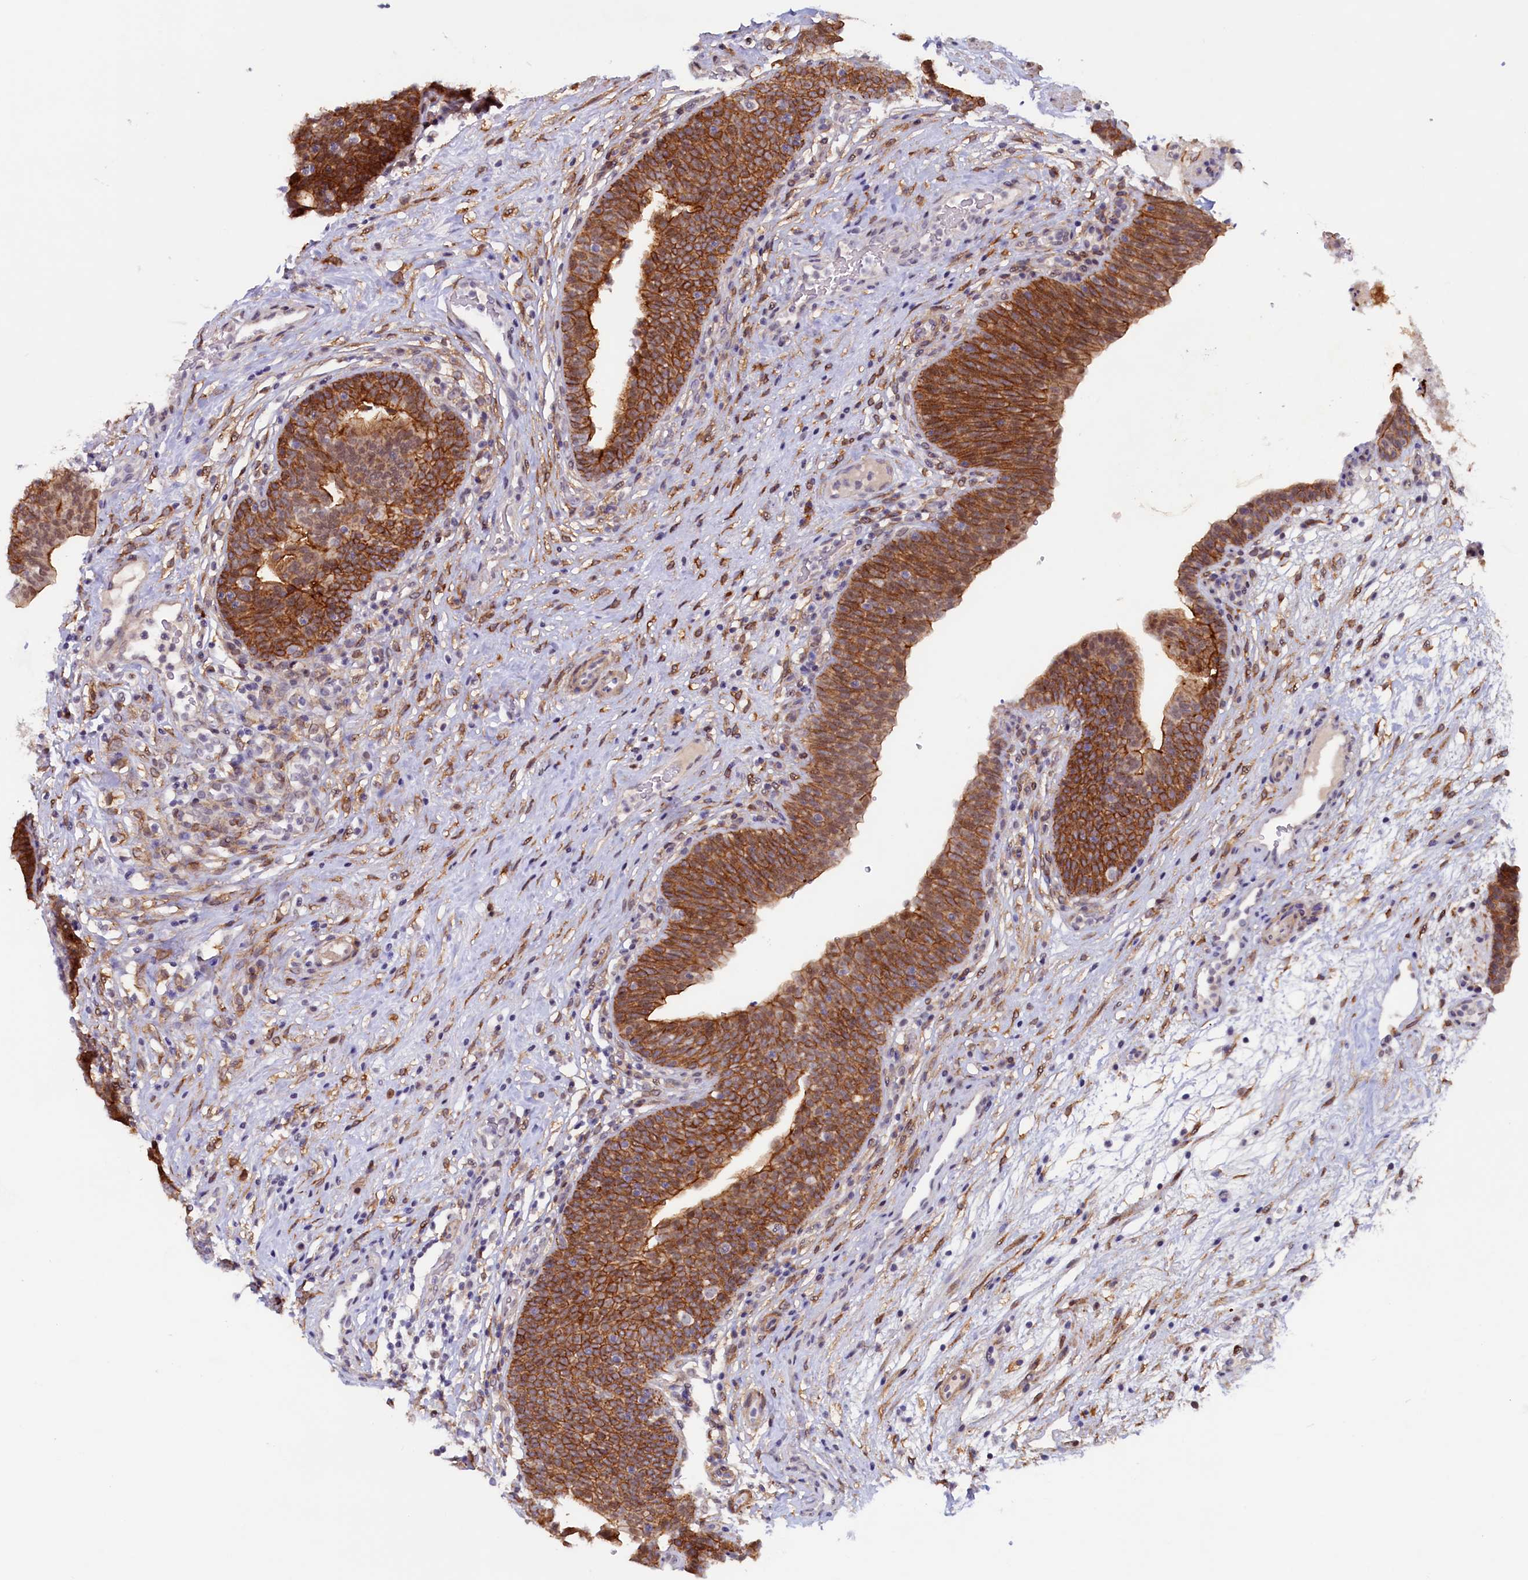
{"staining": {"intensity": "strong", "quantity": ">75%", "location": "cytoplasmic/membranous,nuclear"}, "tissue": "urinary bladder", "cell_type": "Urothelial cells", "image_type": "normal", "snomed": [{"axis": "morphology", "description": "Normal tissue, NOS"}, {"axis": "topography", "description": "Urinary bladder"}], "caption": "Protein staining of normal urinary bladder exhibits strong cytoplasmic/membranous,nuclear expression in about >75% of urothelial cells.", "gene": "PACSIN3", "patient": {"sex": "male", "age": 71}}